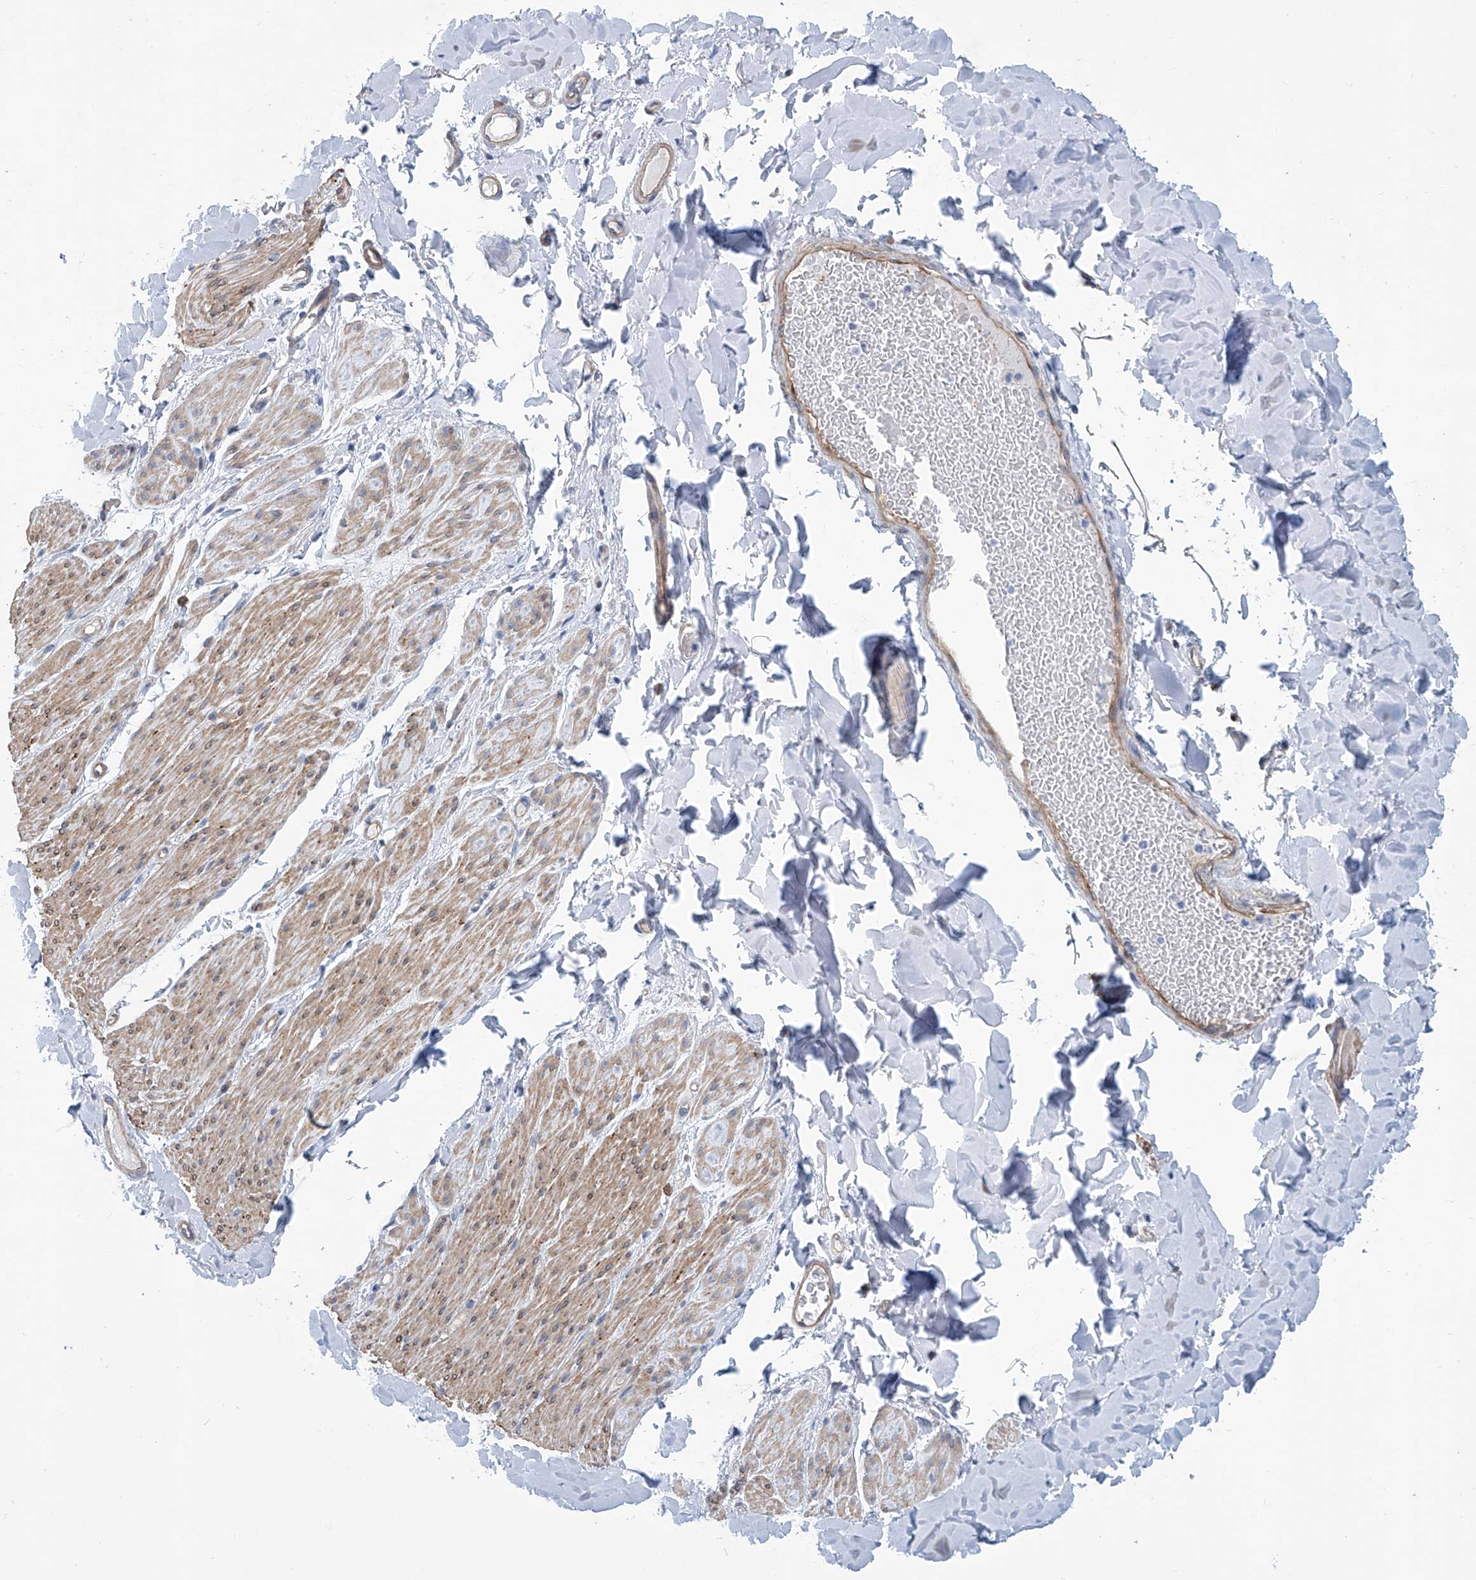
{"staining": {"intensity": "weak", "quantity": "25%-75%", "location": "cytoplasmic/membranous,nuclear"}, "tissue": "smooth muscle", "cell_type": "Smooth muscle cells", "image_type": "normal", "snomed": [{"axis": "morphology", "description": "Normal tissue, NOS"}, {"axis": "topography", "description": "Colon"}, {"axis": "topography", "description": "Peripheral nerve tissue"}], "caption": "Protein expression by IHC exhibits weak cytoplasmic/membranous,nuclear staining in about 25%-75% of smooth muscle cells in benign smooth muscle.", "gene": "TNN", "patient": {"sex": "female", "age": 61}}